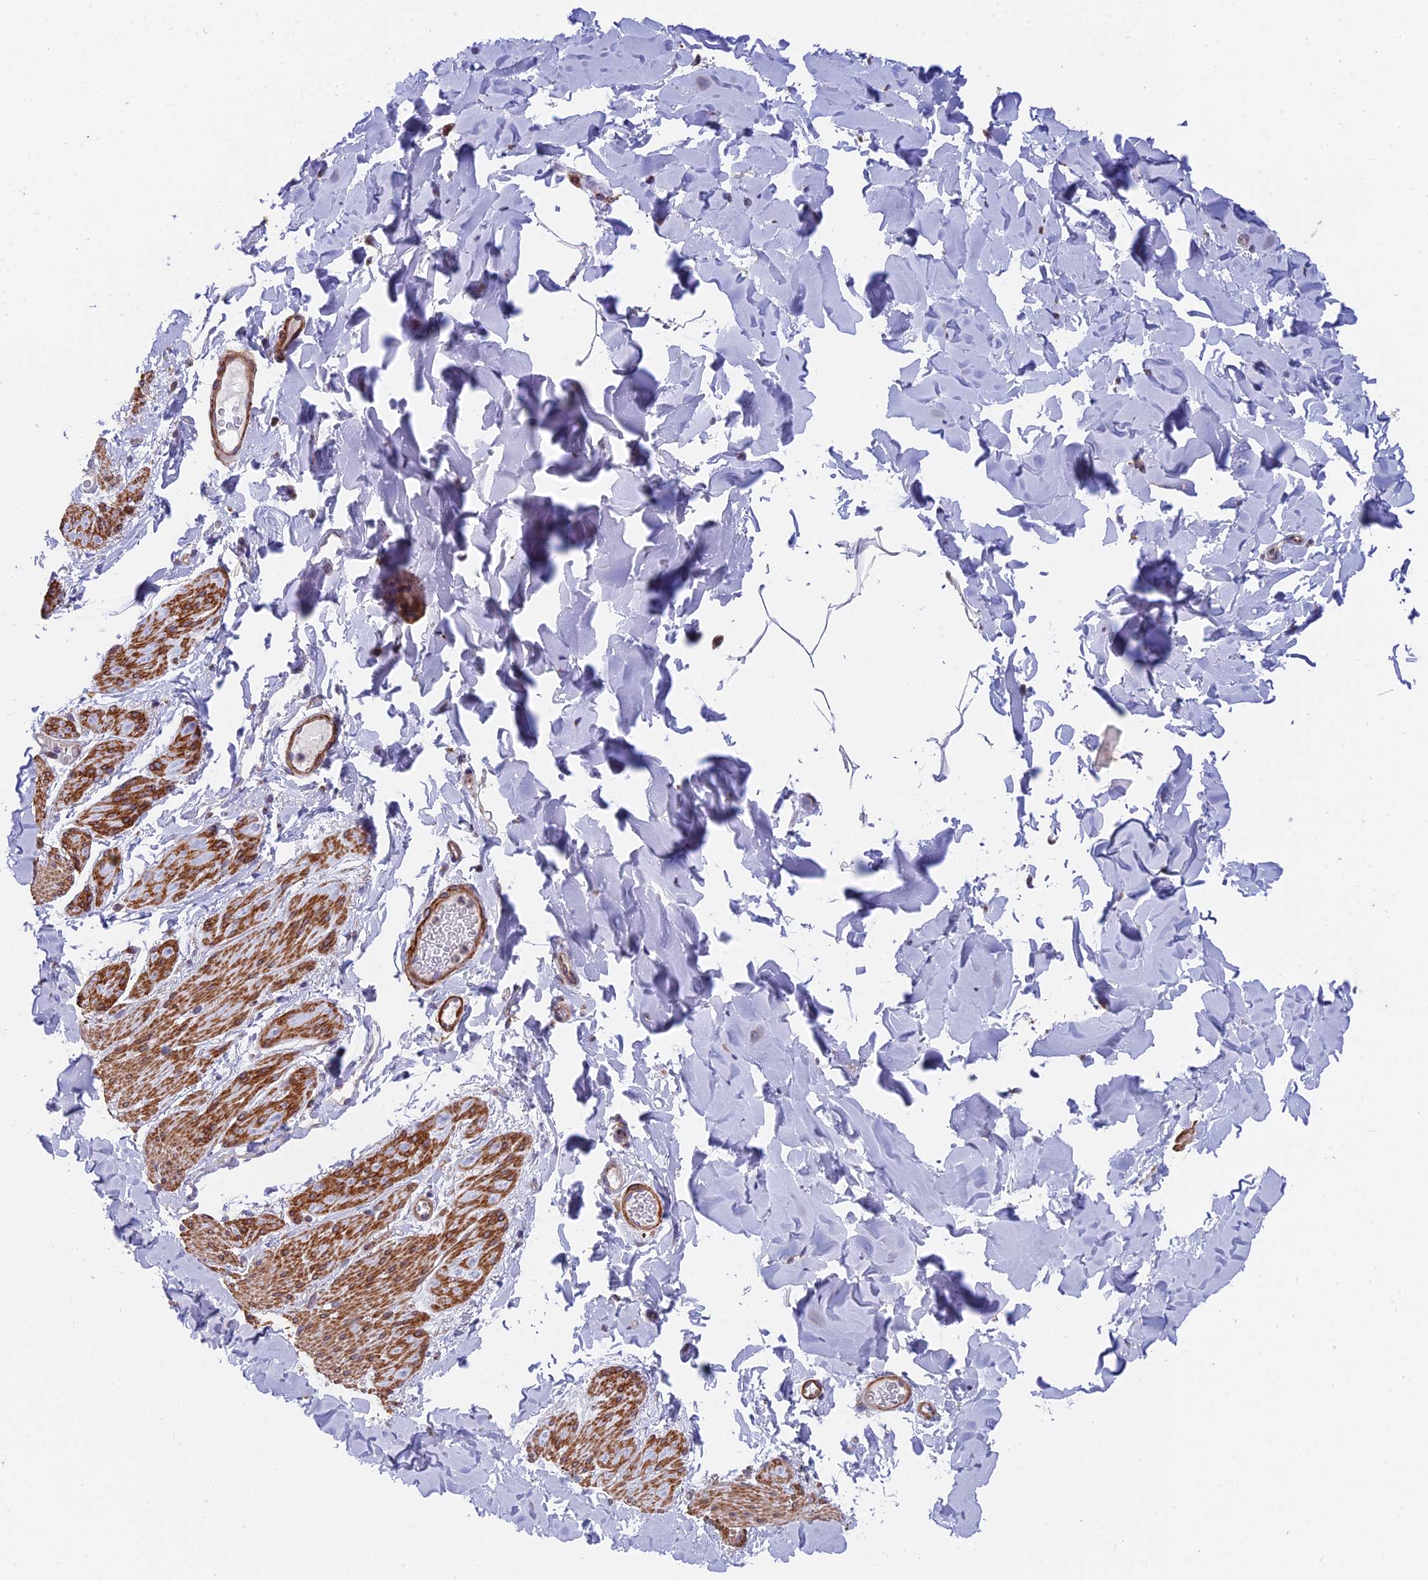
{"staining": {"intensity": "moderate", "quantity": ">75%", "location": "cytoplasmic/membranous"}, "tissue": "smooth muscle", "cell_type": "Smooth muscle cells", "image_type": "normal", "snomed": [{"axis": "morphology", "description": "Normal tissue, NOS"}, {"axis": "topography", "description": "Colon"}, {"axis": "topography", "description": "Peripheral nerve tissue"}], "caption": "Smooth muscle stained for a protein demonstrates moderate cytoplasmic/membranous positivity in smooth muscle cells.", "gene": "TBC1D20", "patient": {"sex": "female", "age": 61}}